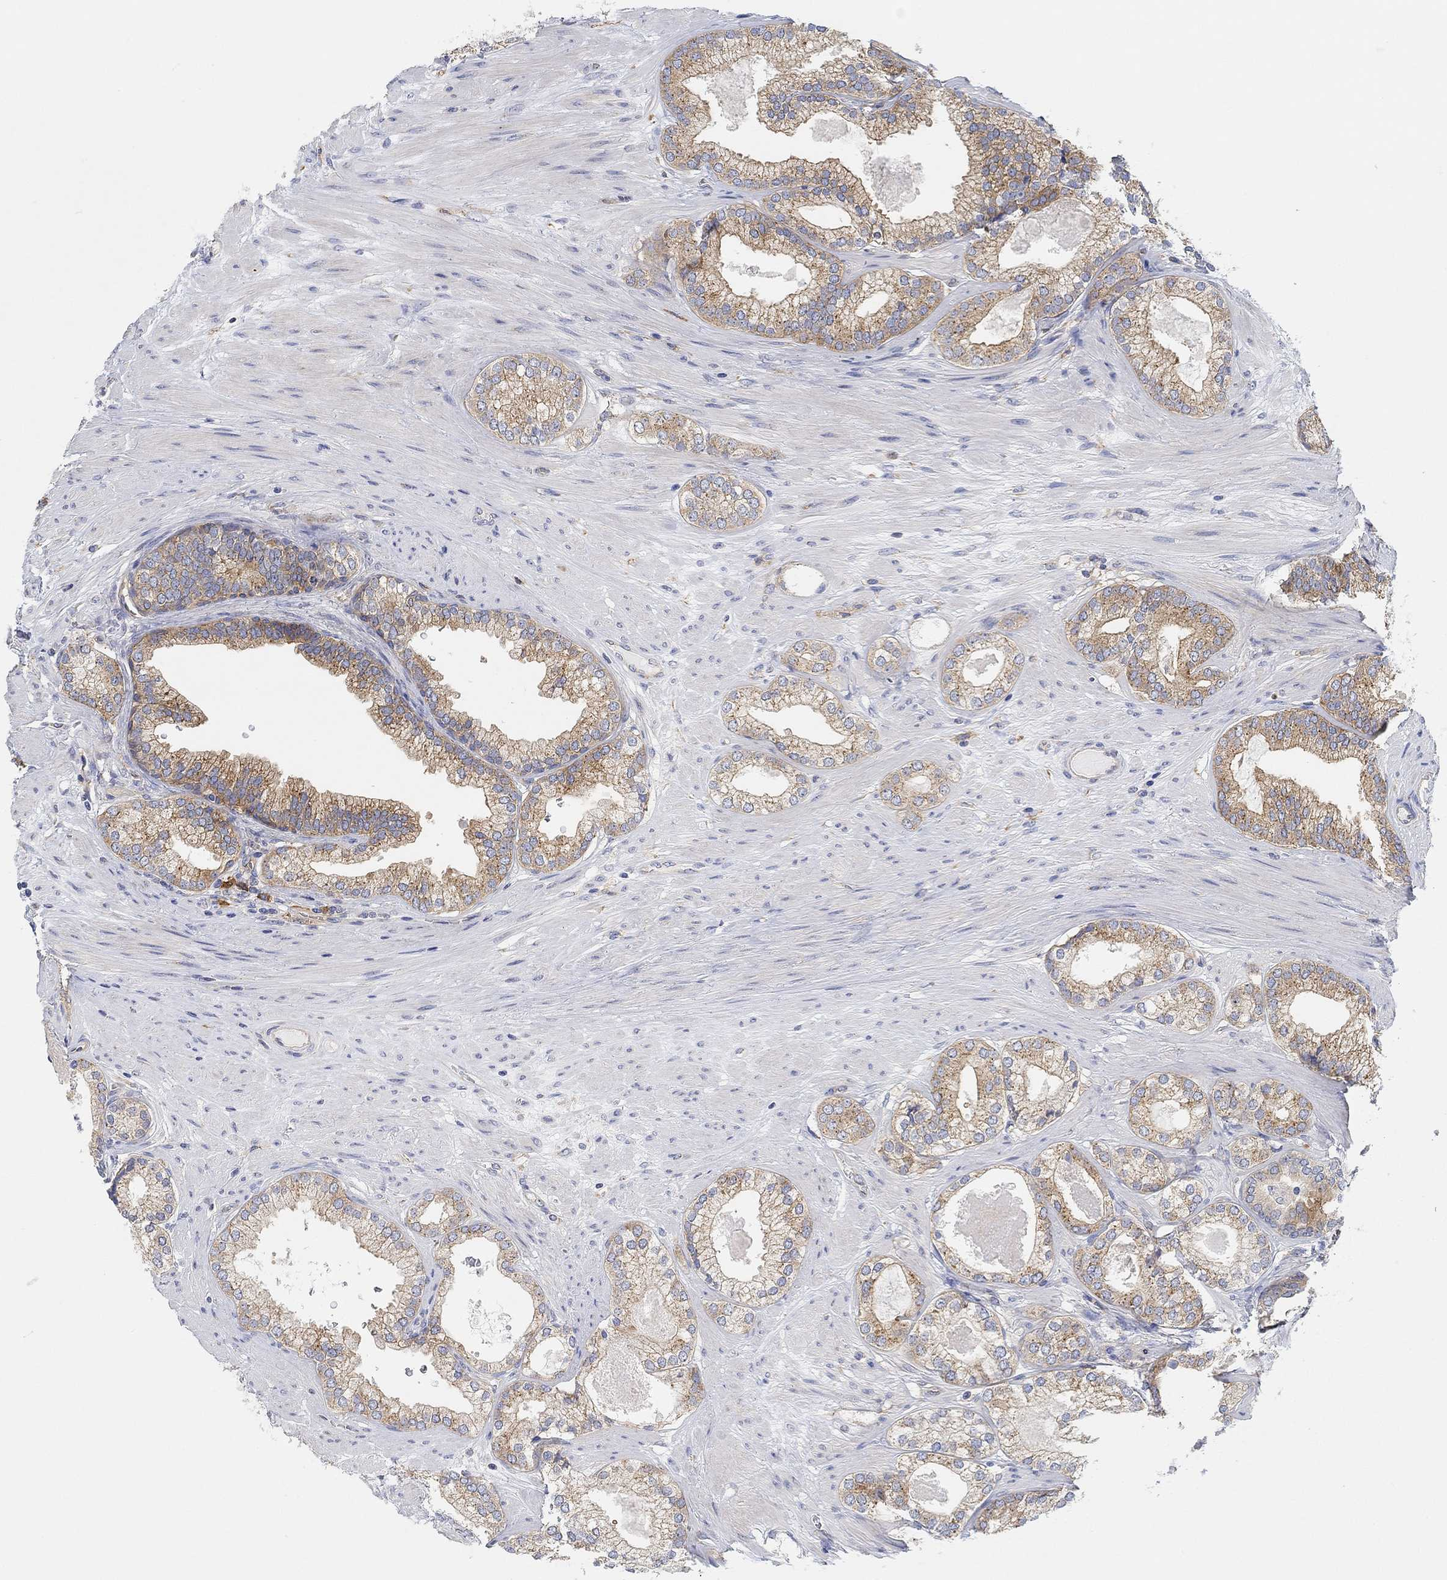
{"staining": {"intensity": "moderate", "quantity": "25%-75%", "location": "cytoplasmic/membranous"}, "tissue": "prostate cancer", "cell_type": "Tumor cells", "image_type": "cancer", "snomed": [{"axis": "morphology", "description": "Adenocarcinoma, High grade"}, {"axis": "topography", "description": "Prostate and seminal vesicle, NOS"}], "caption": "A brown stain highlights moderate cytoplasmic/membranous expression of a protein in prostate cancer (adenocarcinoma (high-grade)) tumor cells.", "gene": "RGS1", "patient": {"sex": "male", "age": 62}}